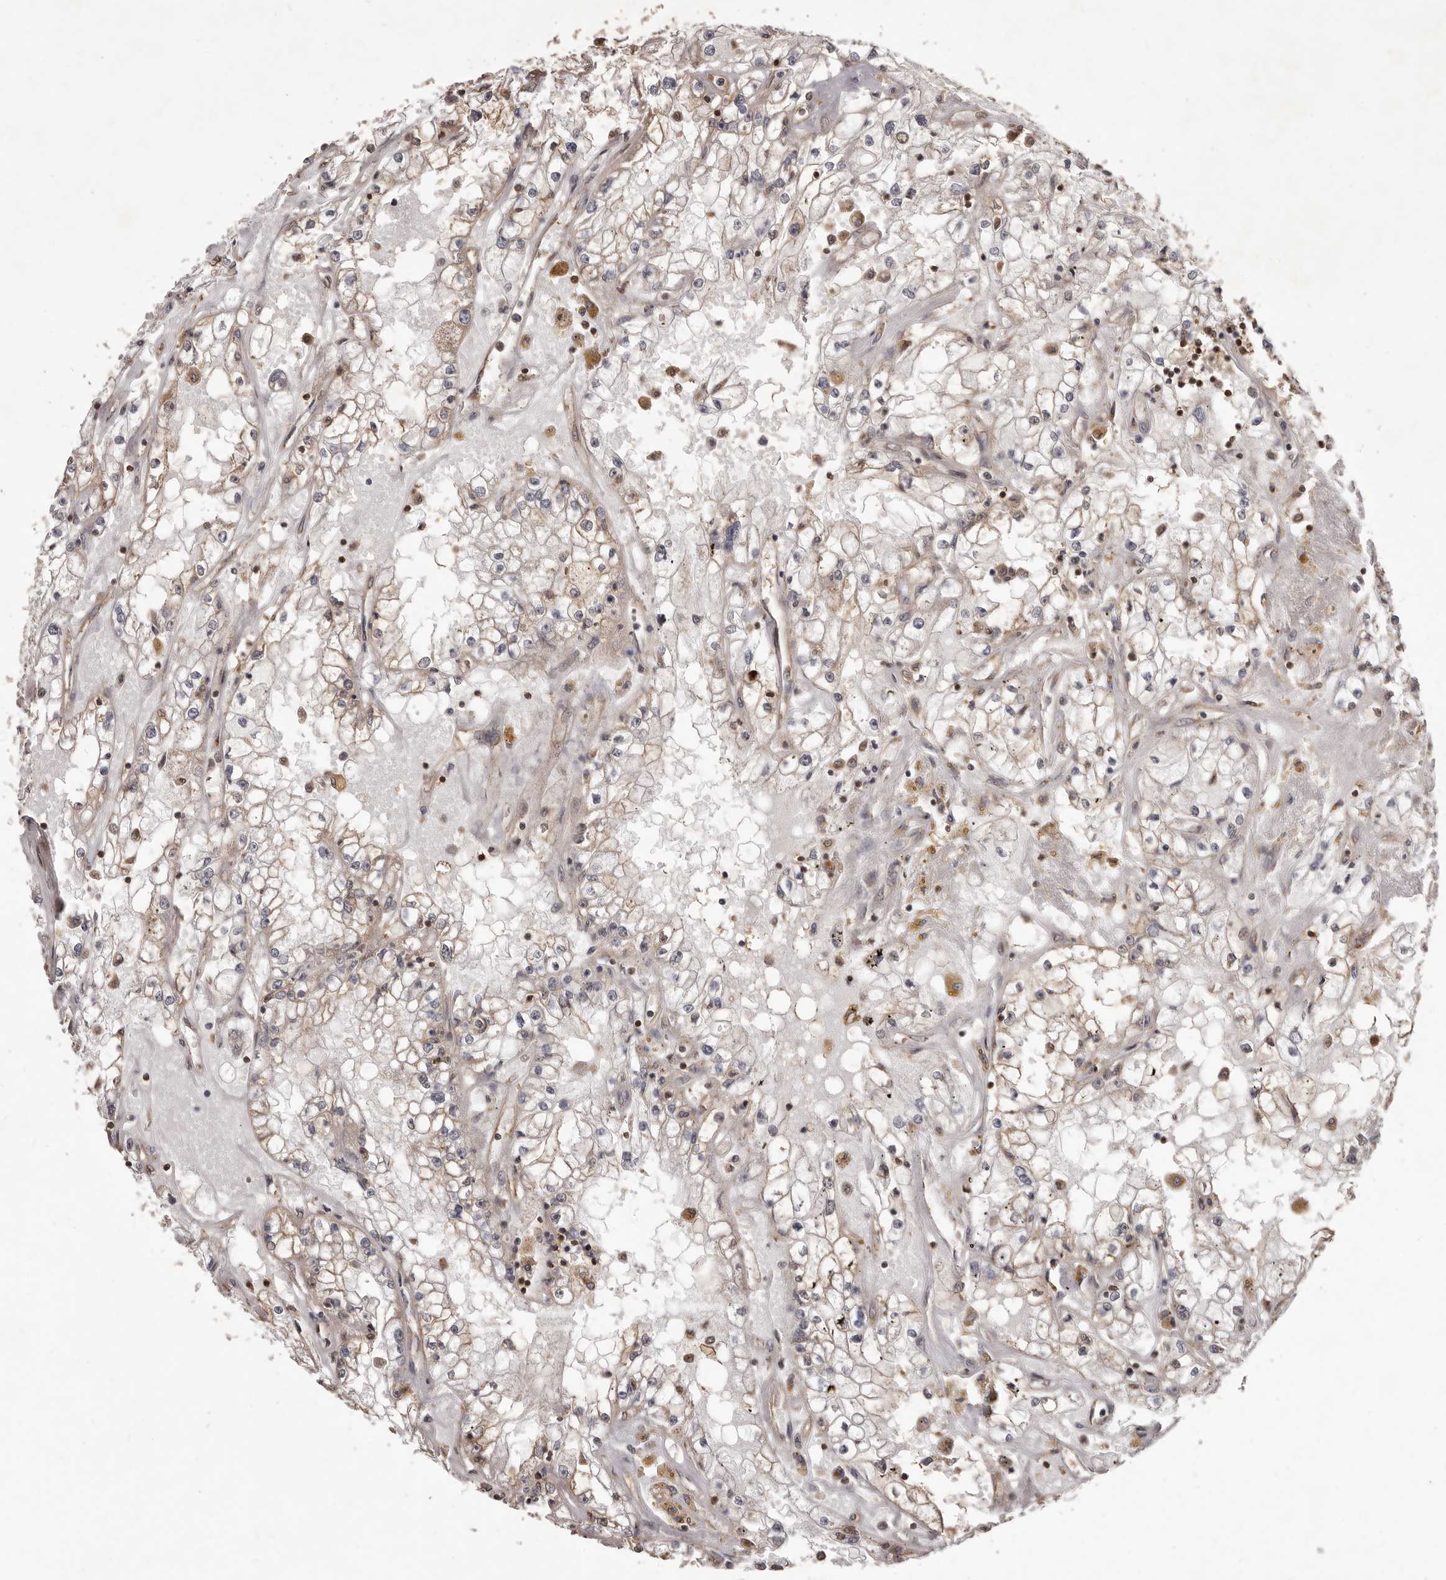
{"staining": {"intensity": "weak", "quantity": "<25%", "location": "cytoplasmic/membranous"}, "tissue": "renal cancer", "cell_type": "Tumor cells", "image_type": "cancer", "snomed": [{"axis": "morphology", "description": "Adenocarcinoma, NOS"}, {"axis": "topography", "description": "Kidney"}], "caption": "An immunohistochemistry histopathology image of renal adenocarcinoma is shown. There is no staining in tumor cells of renal adenocarcinoma.", "gene": "MTO1", "patient": {"sex": "male", "age": 56}}